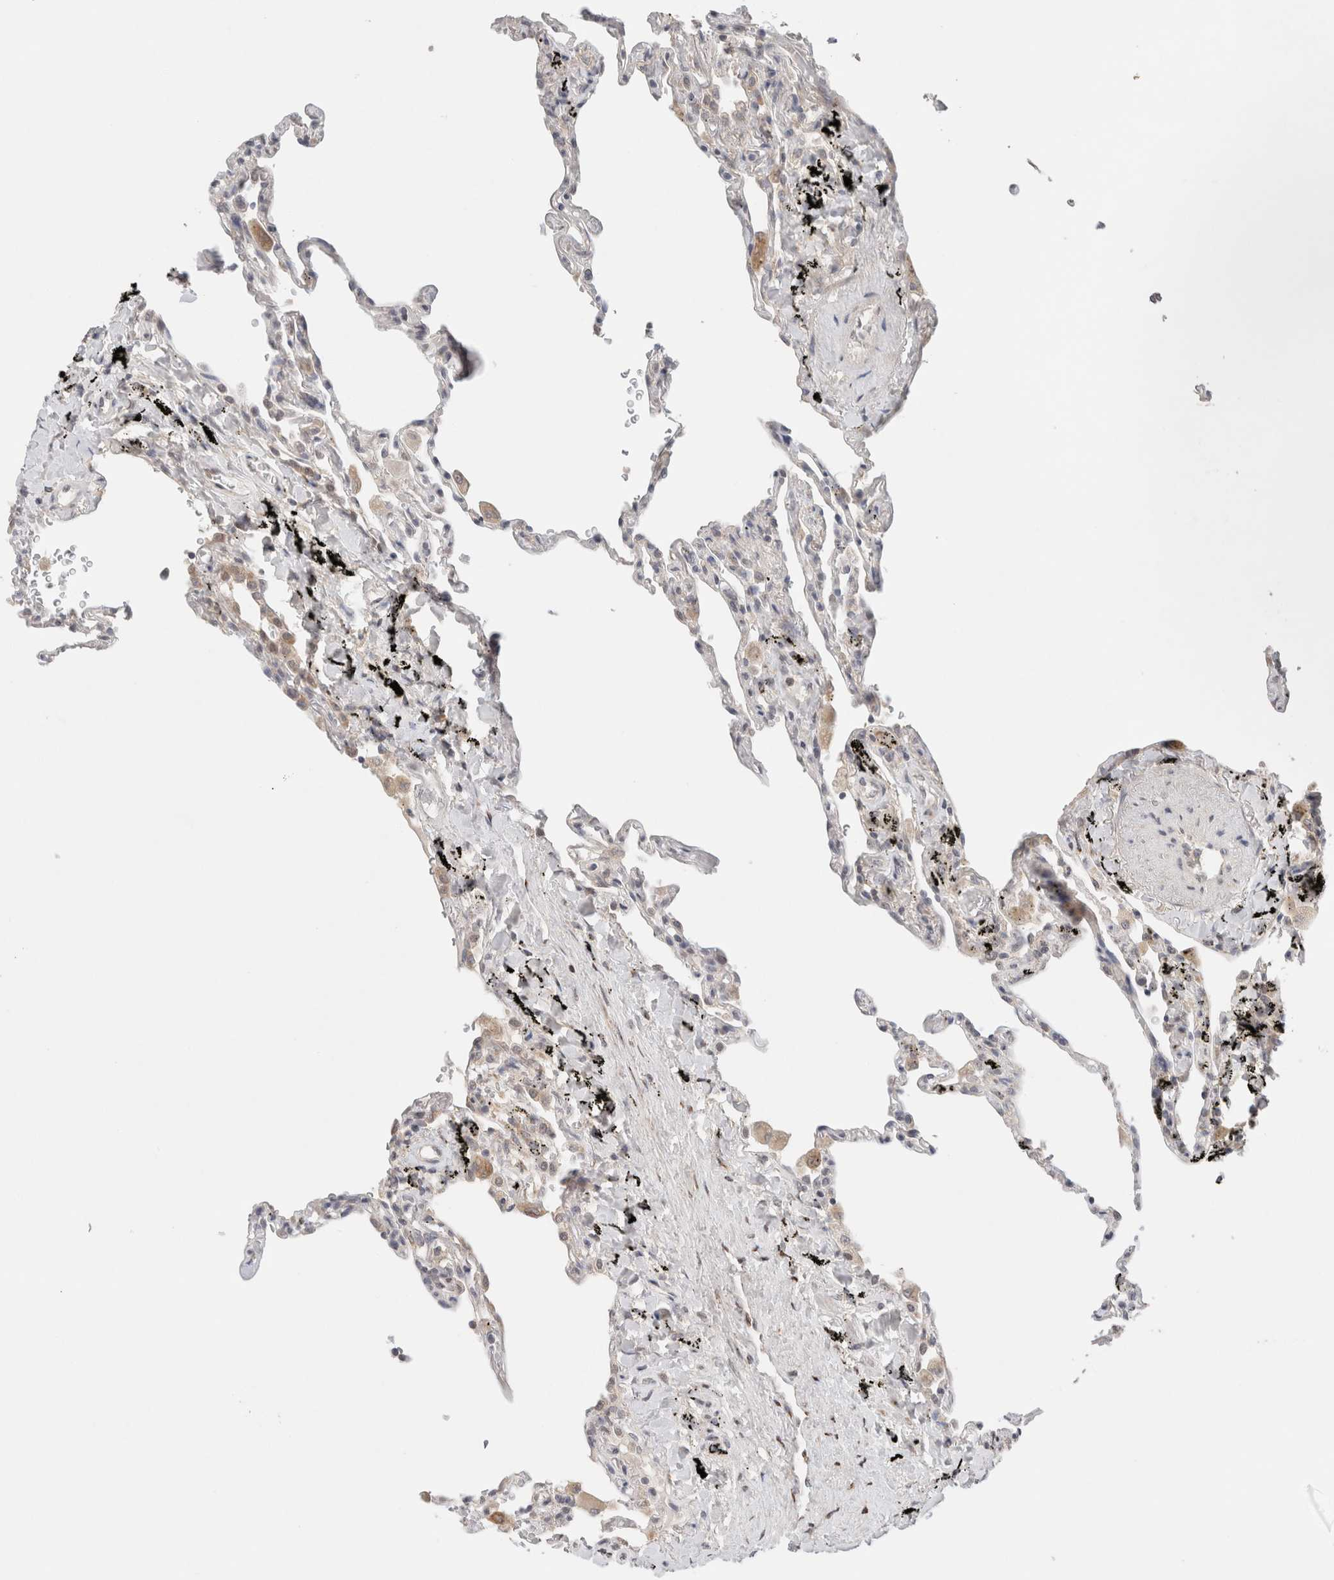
{"staining": {"intensity": "weak", "quantity": "<25%", "location": "cytoplasmic/membranous"}, "tissue": "lung", "cell_type": "Alveolar cells", "image_type": "normal", "snomed": [{"axis": "morphology", "description": "Normal tissue, NOS"}, {"axis": "topography", "description": "Lung"}], "caption": "High magnification brightfield microscopy of unremarkable lung stained with DAB (brown) and counterstained with hematoxylin (blue): alveolar cells show no significant expression.", "gene": "ERI3", "patient": {"sex": "male", "age": 59}}